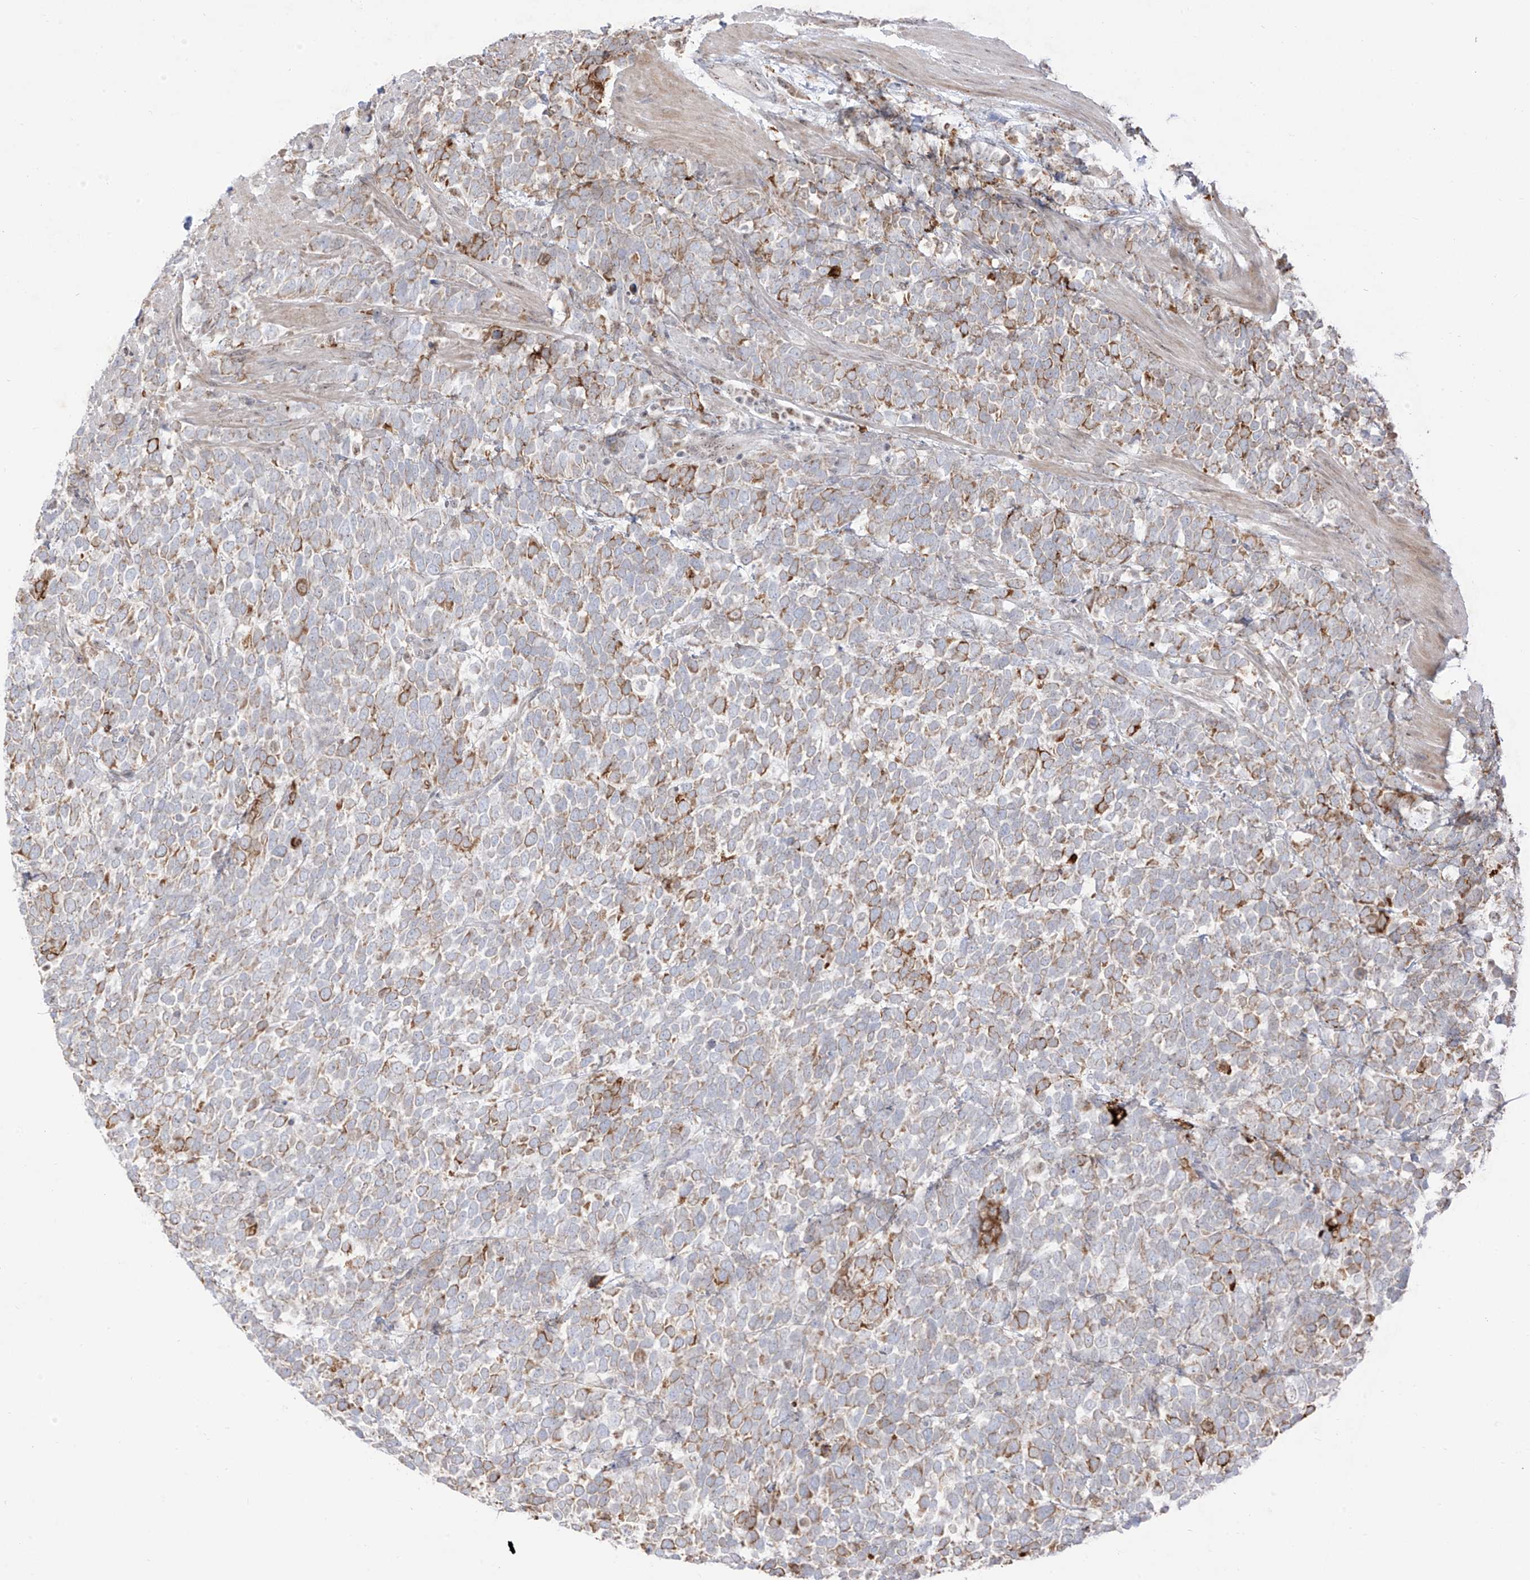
{"staining": {"intensity": "moderate", "quantity": "25%-75%", "location": "cytoplasmic/membranous"}, "tissue": "urothelial cancer", "cell_type": "Tumor cells", "image_type": "cancer", "snomed": [{"axis": "morphology", "description": "Urothelial carcinoma, High grade"}, {"axis": "topography", "description": "Urinary bladder"}], "caption": "DAB immunohistochemical staining of human high-grade urothelial carcinoma shows moderate cytoplasmic/membranous protein positivity in approximately 25%-75% of tumor cells.", "gene": "ZBTB8A", "patient": {"sex": "female", "age": 82}}